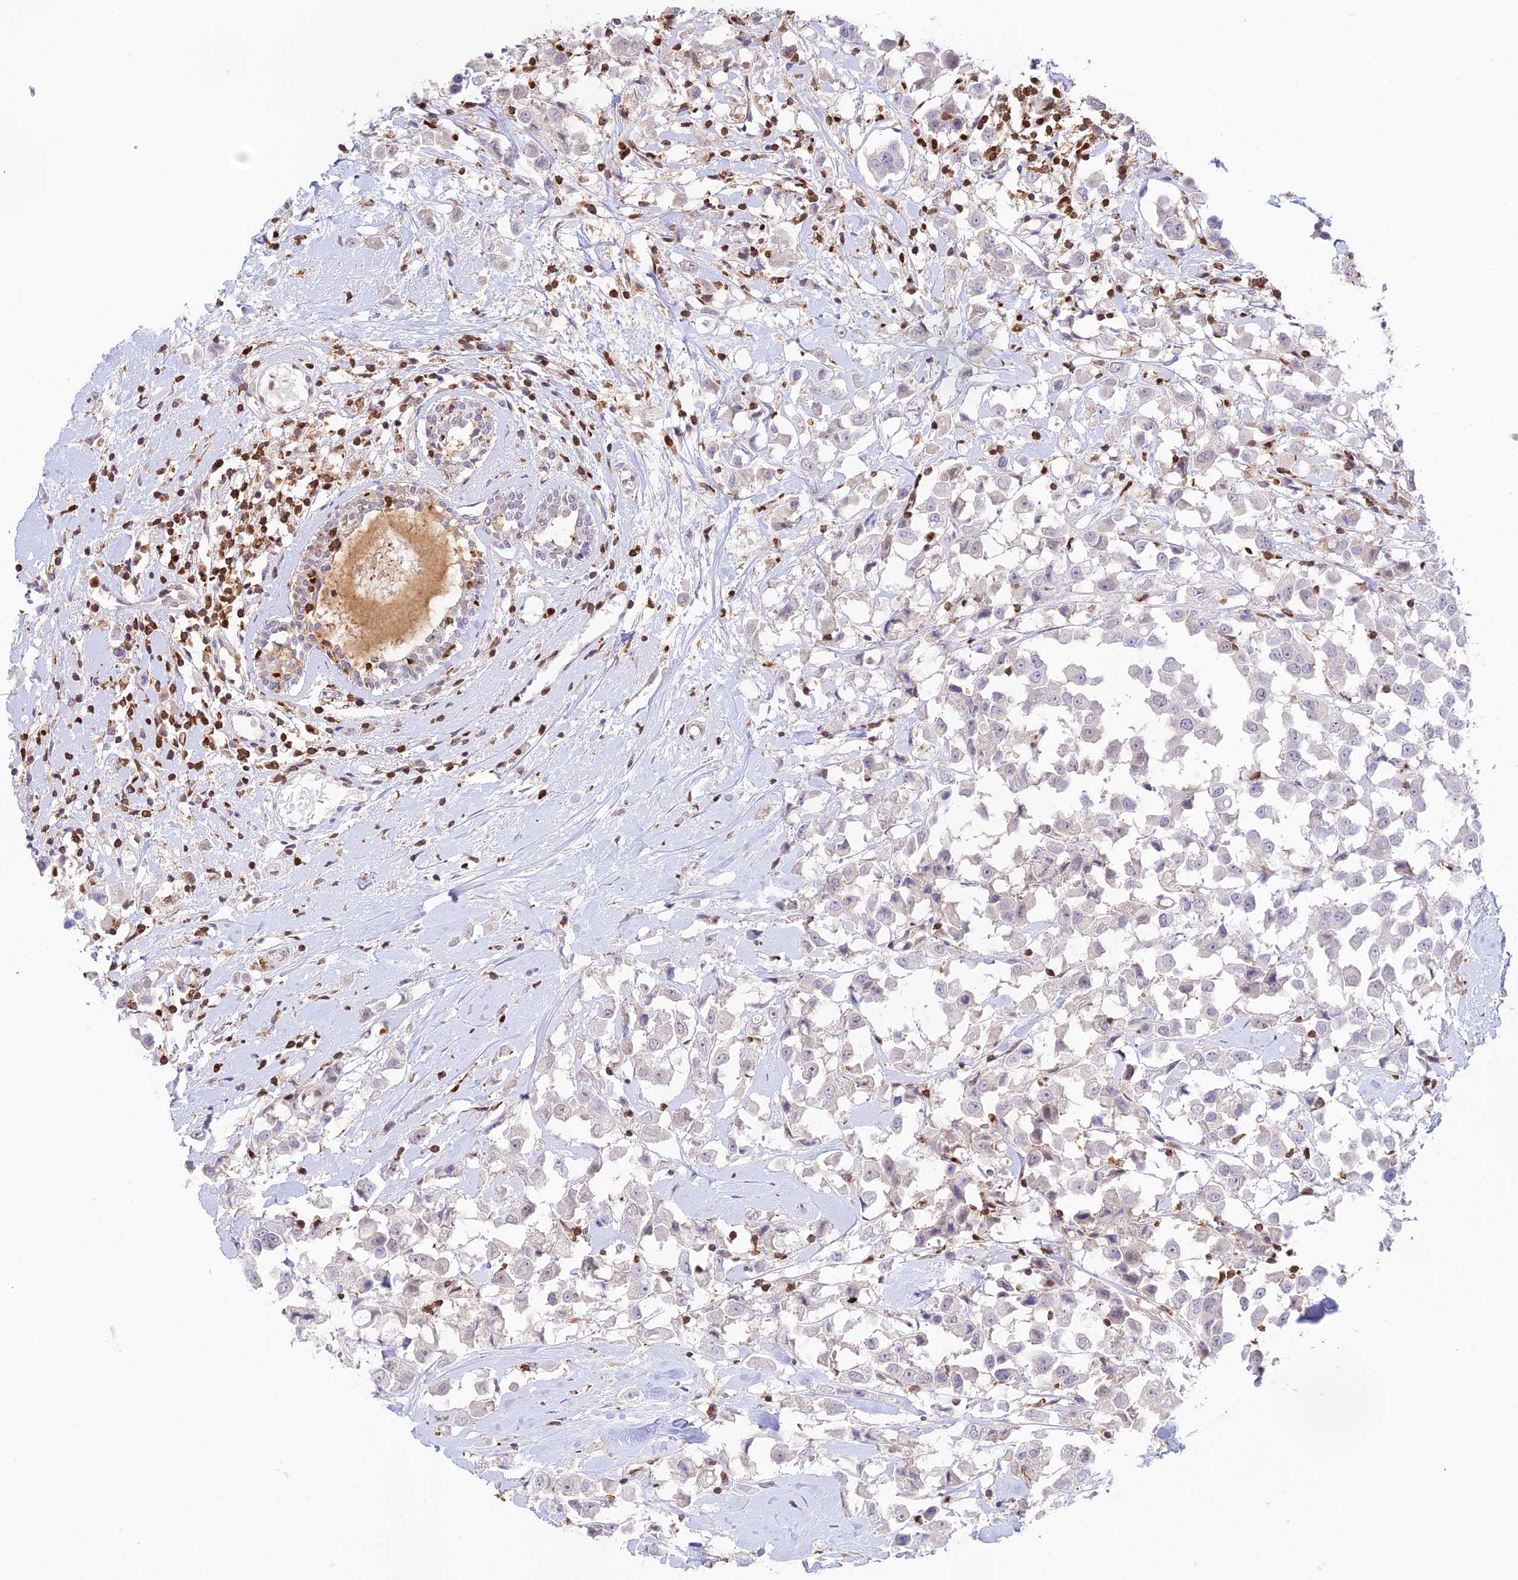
{"staining": {"intensity": "negative", "quantity": "none", "location": "none"}, "tissue": "breast cancer", "cell_type": "Tumor cells", "image_type": "cancer", "snomed": [{"axis": "morphology", "description": "Duct carcinoma"}, {"axis": "topography", "description": "Breast"}], "caption": "Immunohistochemistry of breast cancer (invasive ductal carcinoma) displays no positivity in tumor cells.", "gene": "DENND1C", "patient": {"sex": "female", "age": 61}}